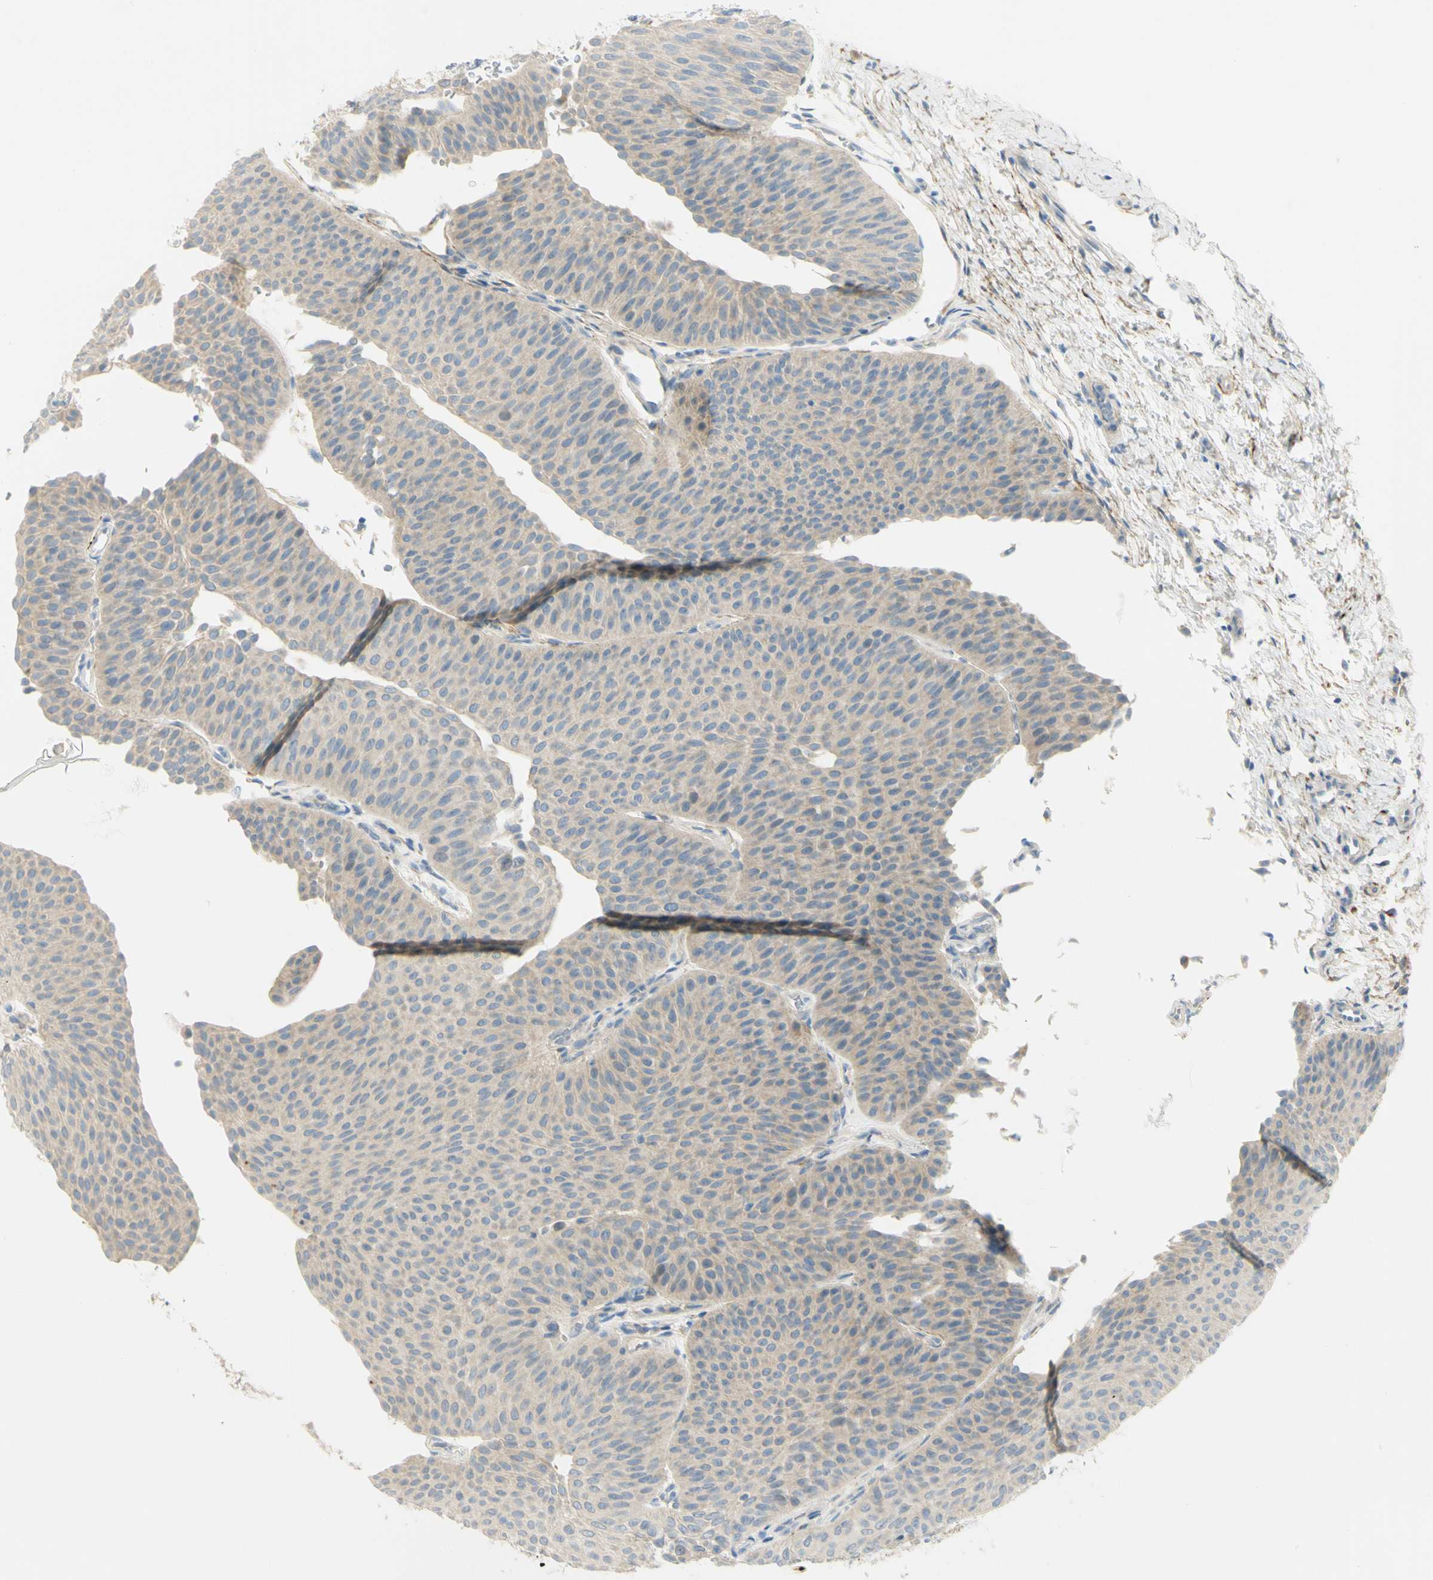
{"staining": {"intensity": "weak", "quantity": ">75%", "location": "cytoplasmic/membranous"}, "tissue": "urothelial cancer", "cell_type": "Tumor cells", "image_type": "cancer", "snomed": [{"axis": "morphology", "description": "Urothelial carcinoma, Low grade"}, {"axis": "topography", "description": "Urinary bladder"}], "caption": "A photomicrograph of urothelial carcinoma (low-grade) stained for a protein displays weak cytoplasmic/membranous brown staining in tumor cells.", "gene": "GCNT3", "patient": {"sex": "female", "age": 60}}